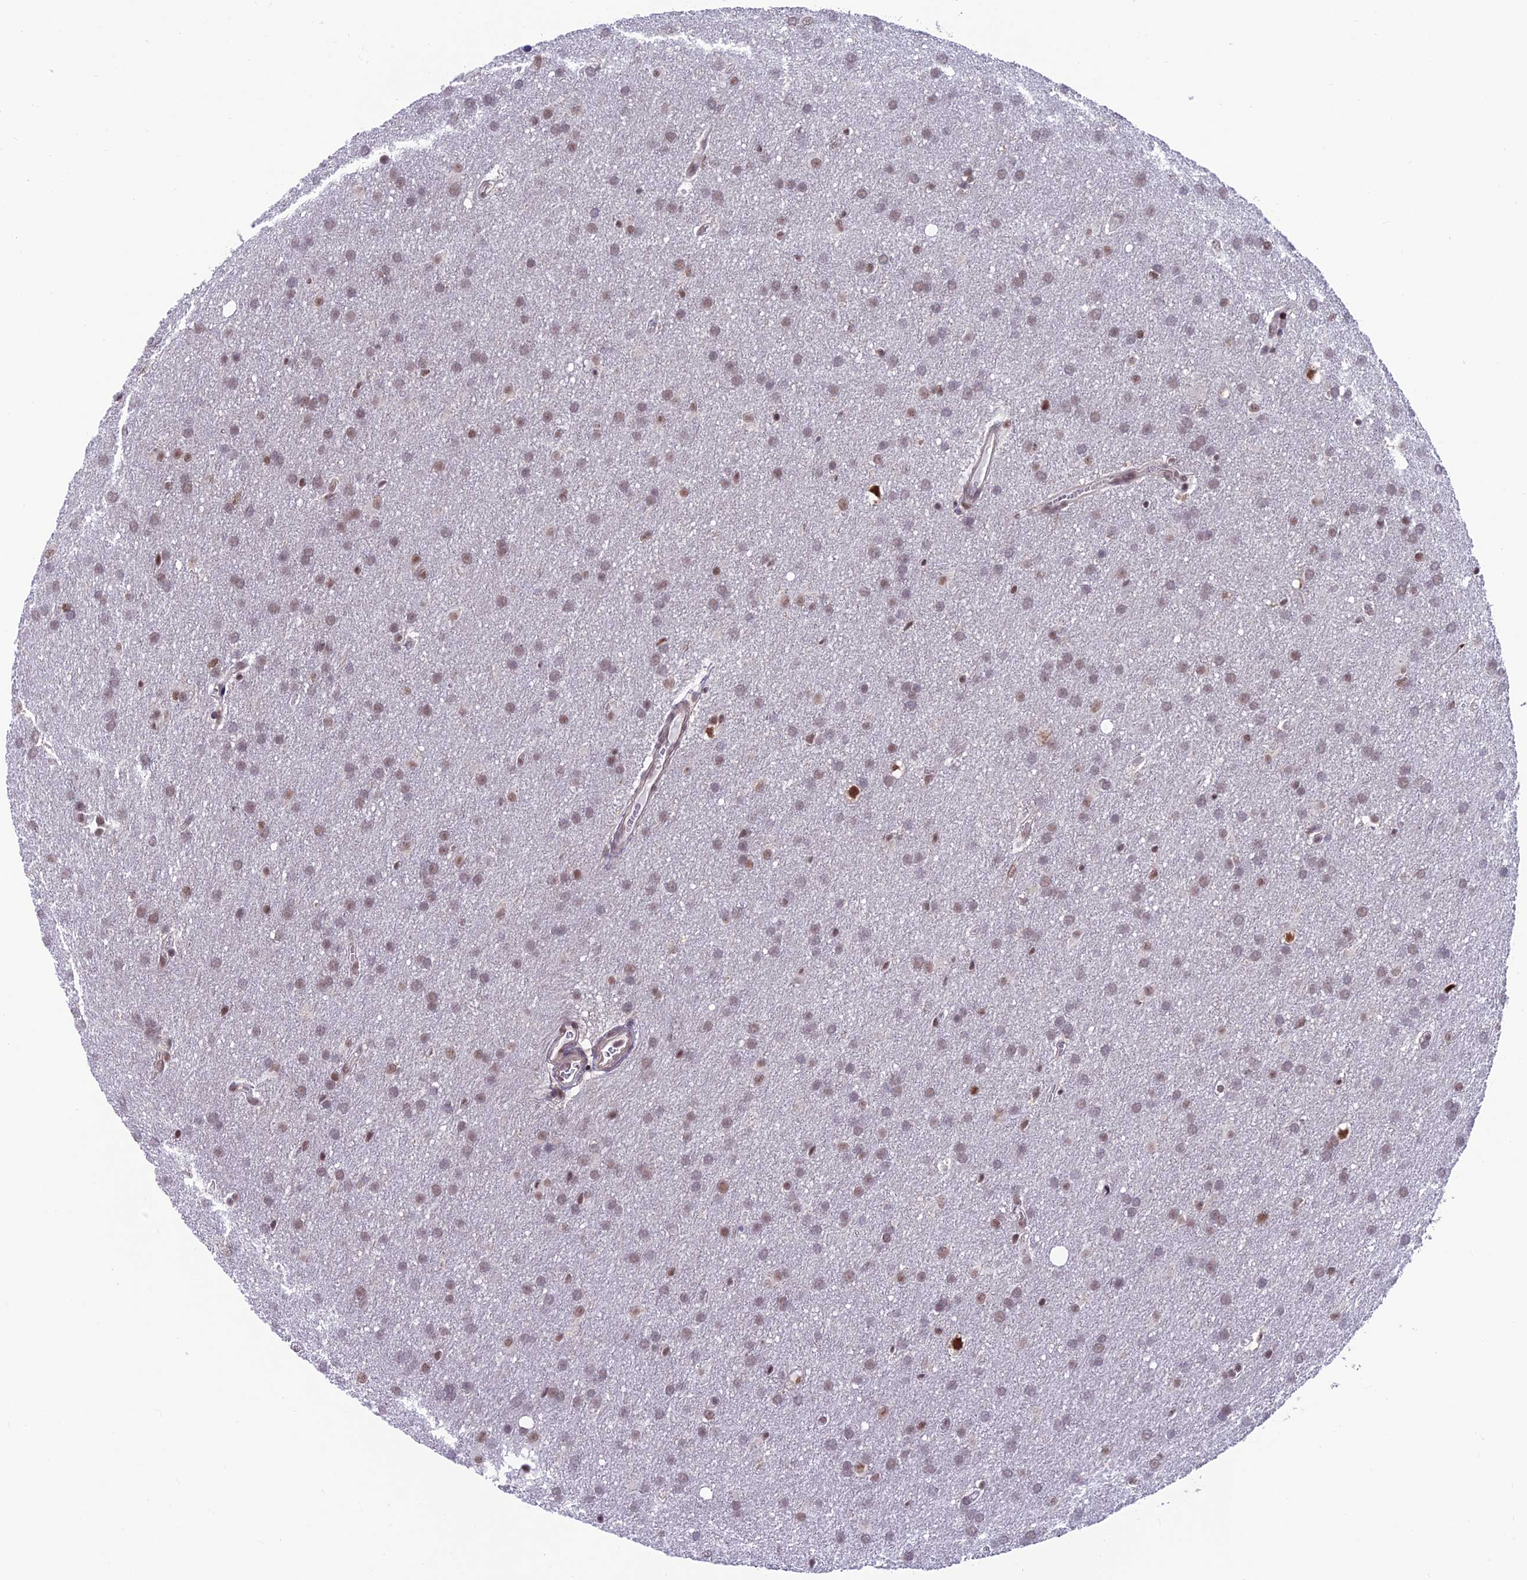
{"staining": {"intensity": "moderate", "quantity": "25%-75%", "location": "nuclear"}, "tissue": "glioma", "cell_type": "Tumor cells", "image_type": "cancer", "snomed": [{"axis": "morphology", "description": "Glioma, malignant, Low grade"}, {"axis": "topography", "description": "Brain"}], "caption": "An immunohistochemistry (IHC) photomicrograph of tumor tissue is shown. Protein staining in brown highlights moderate nuclear positivity in malignant glioma (low-grade) within tumor cells.", "gene": "KIAA1191", "patient": {"sex": "female", "age": 32}}